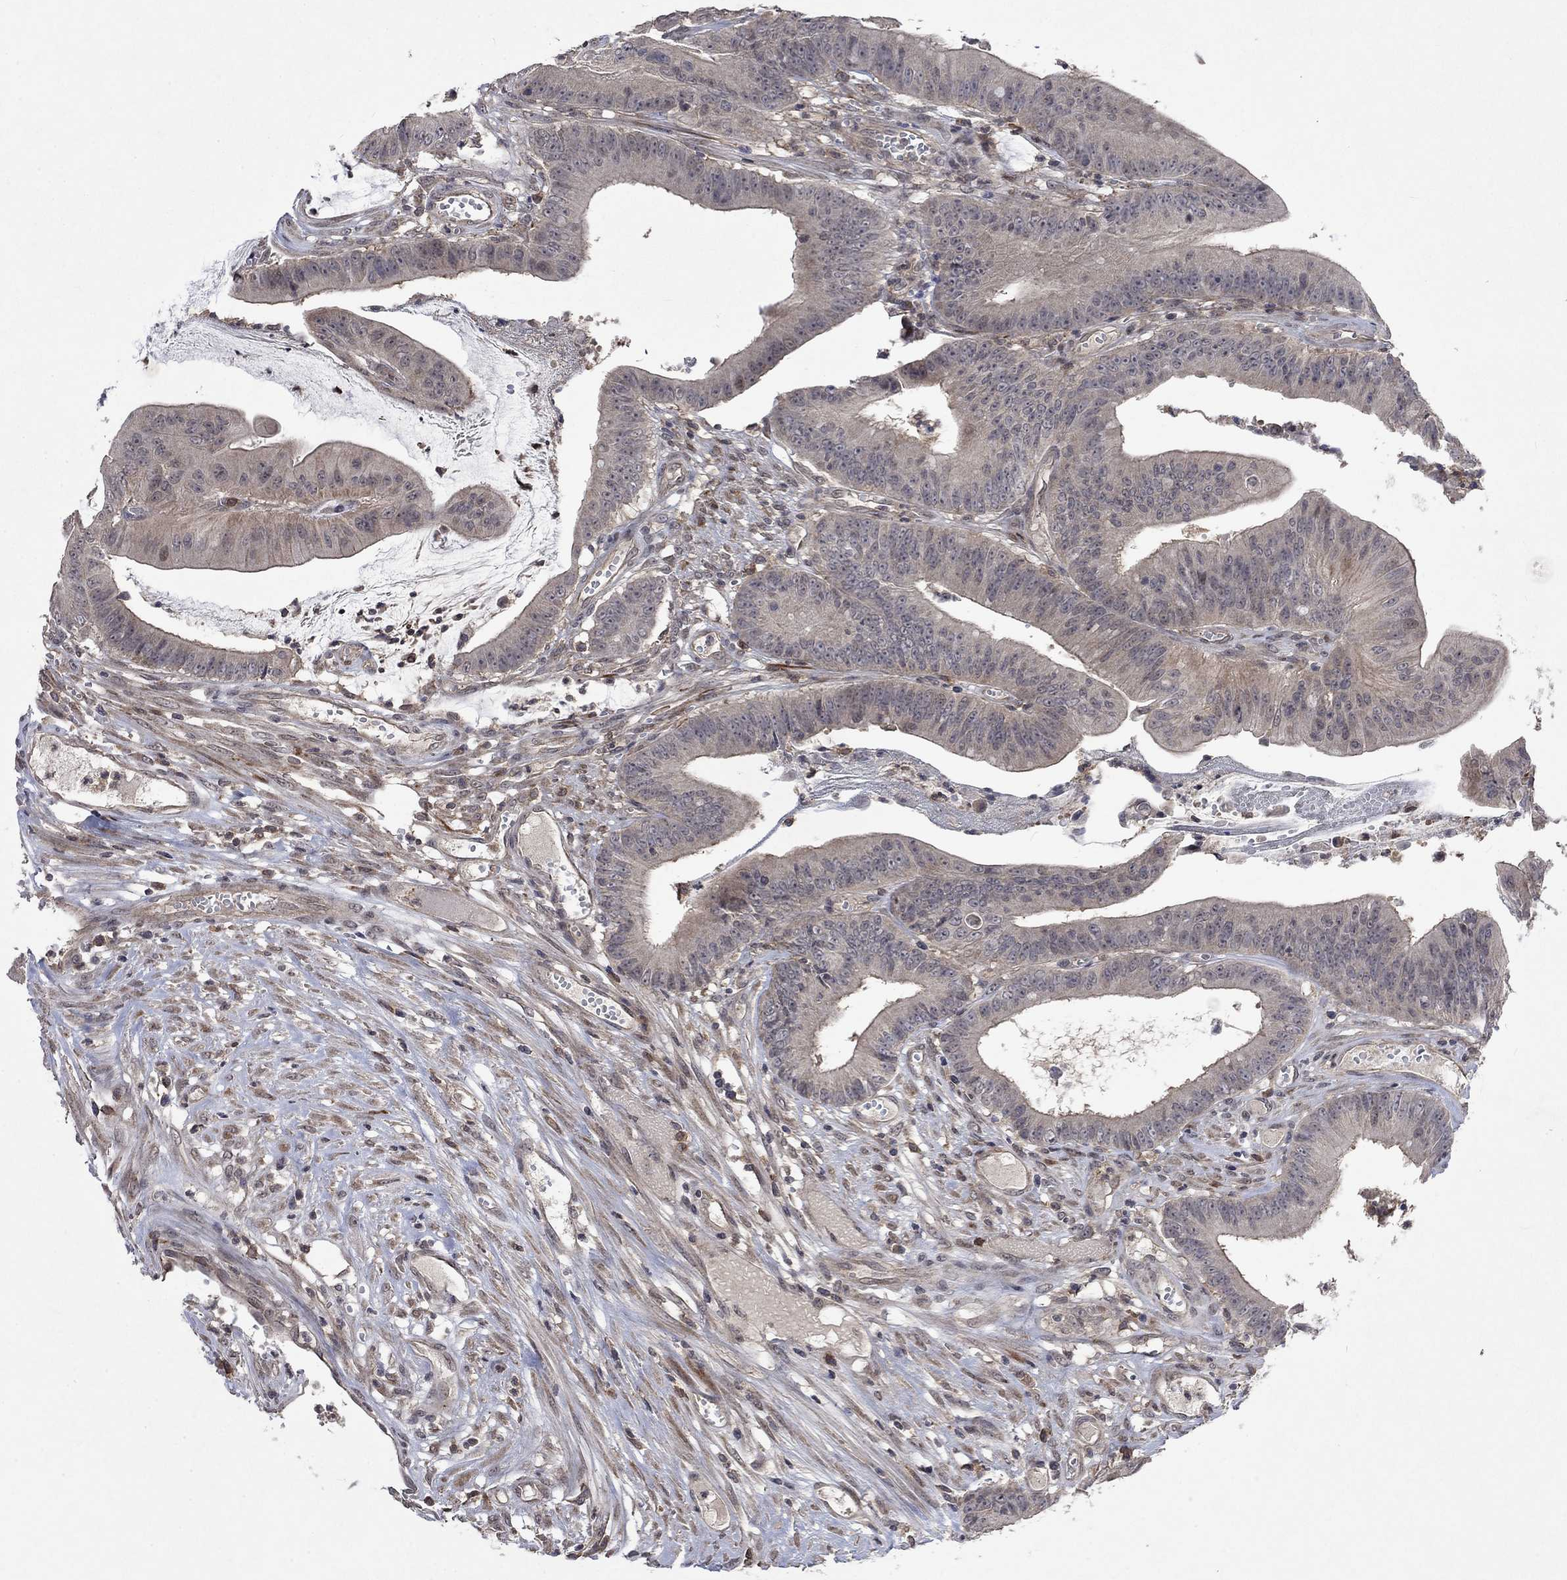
{"staining": {"intensity": "negative", "quantity": "none", "location": "none"}, "tissue": "colorectal cancer", "cell_type": "Tumor cells", "image_type": "cancer", "snomed": [{"axis": "morphology", "description": "Adenocarcinoma, NOS"}, {"axis": "topography", "description": "Colon"}], "caption": "Tumor cells are negative for brown protein staining in colorectal cancer (adenocarcinoma).", "gene": "PPP1R9A", "patient": {"sex": "female", "age": 69}}